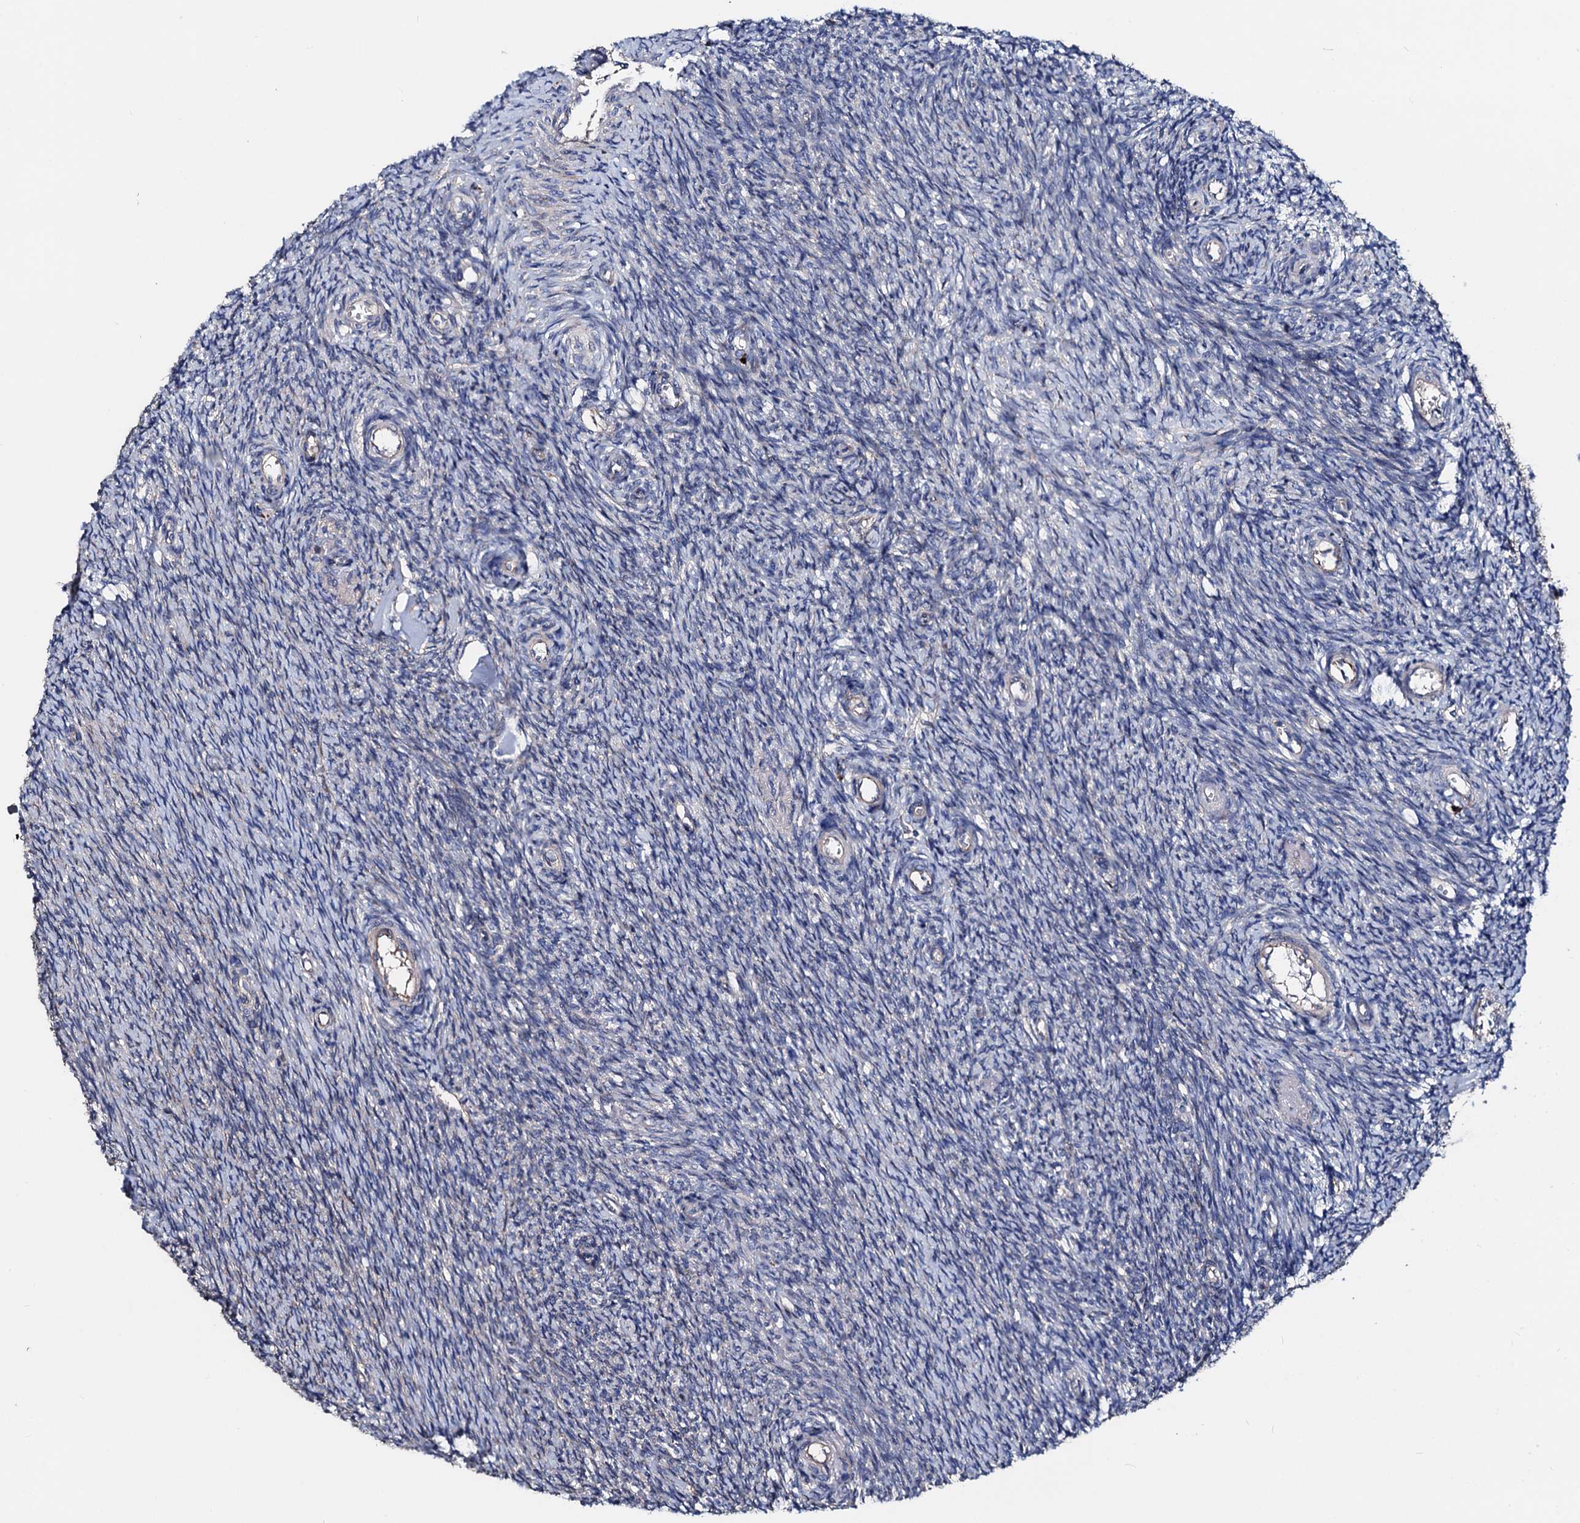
{"staining": {"intensity": "negative", "quantity": "none", "location": "none"}, "tissue": "ovary", "cell_type": "Ovarian stroma cells", "image_type": "normal", "snomed": [{"axis": "morphology", "description": "Normal tissue, NOS"}, {"axis": "topography", "description": "Ovary"}], "caption": "The micrograph exhibits no significant expression in ovarian stroma cells of ovary. The staining was performed using DAB (3,3'-diaminobenzidine) to visualize the protein expression in brown, while the nuclei were stained in blue with hematoxylin (Magnification: 20x).", "gene": "AKAP11", "patient": {"sex": "female", "age": 44}}